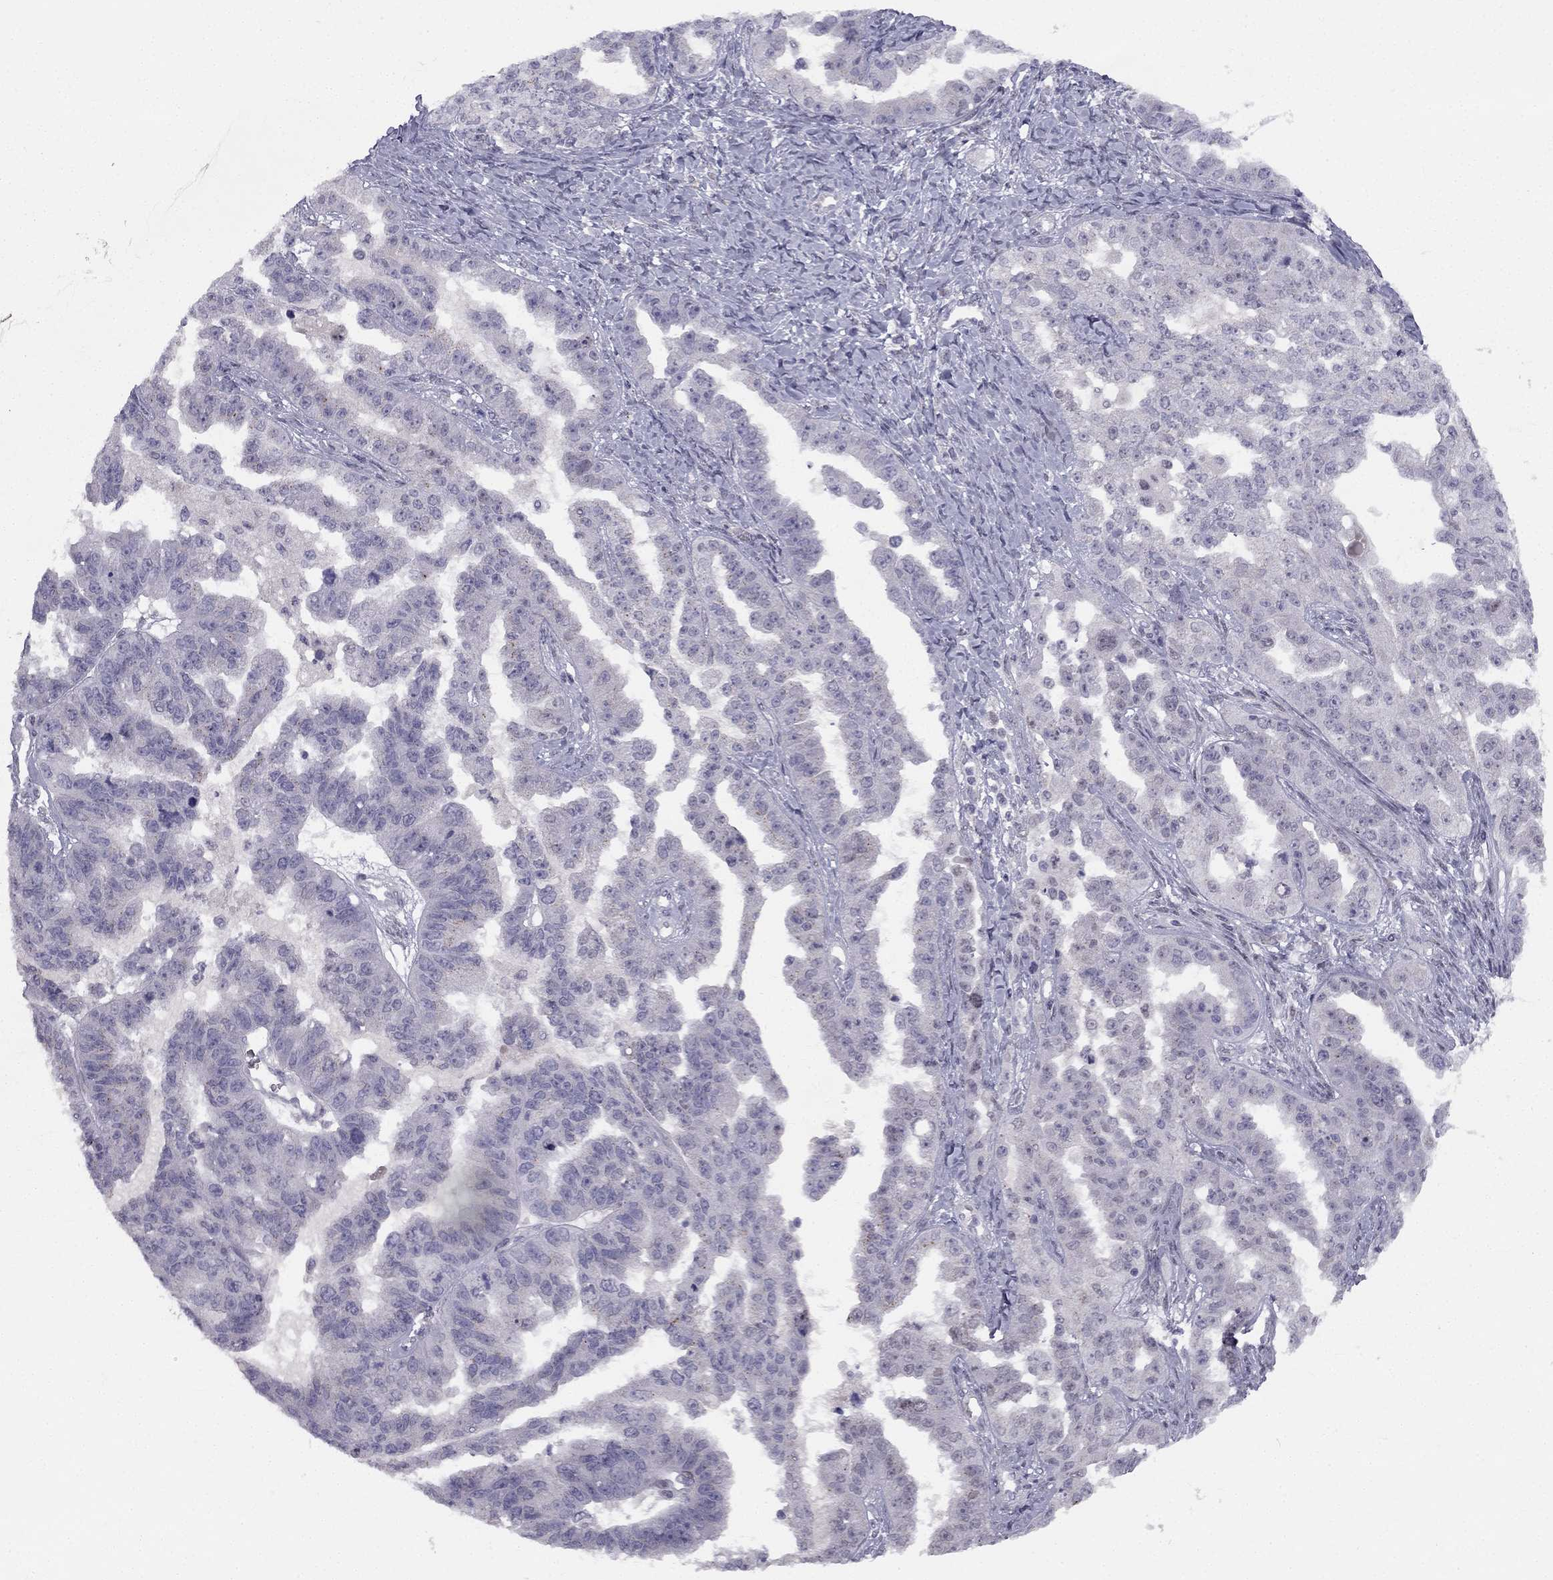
{"staining": {"intensity": "negative", "quantity": "none", "location": "none"}, "tissue": "ovarian cancer", "cell_type": "Tumor cells", "image_type": "cancer", "snomed": [{"axis": "morphology", "description": "Cystadenocarcinoma, serous, NOS"}, {"axis": "topography", "description": "Ovary"}], "caption": "This is an IHC photomicrograph of ovarian cancer. There is no positivity in tumor cells.", "gene": "TRPS1", "patient": {"sex": "female", "age": 58}}